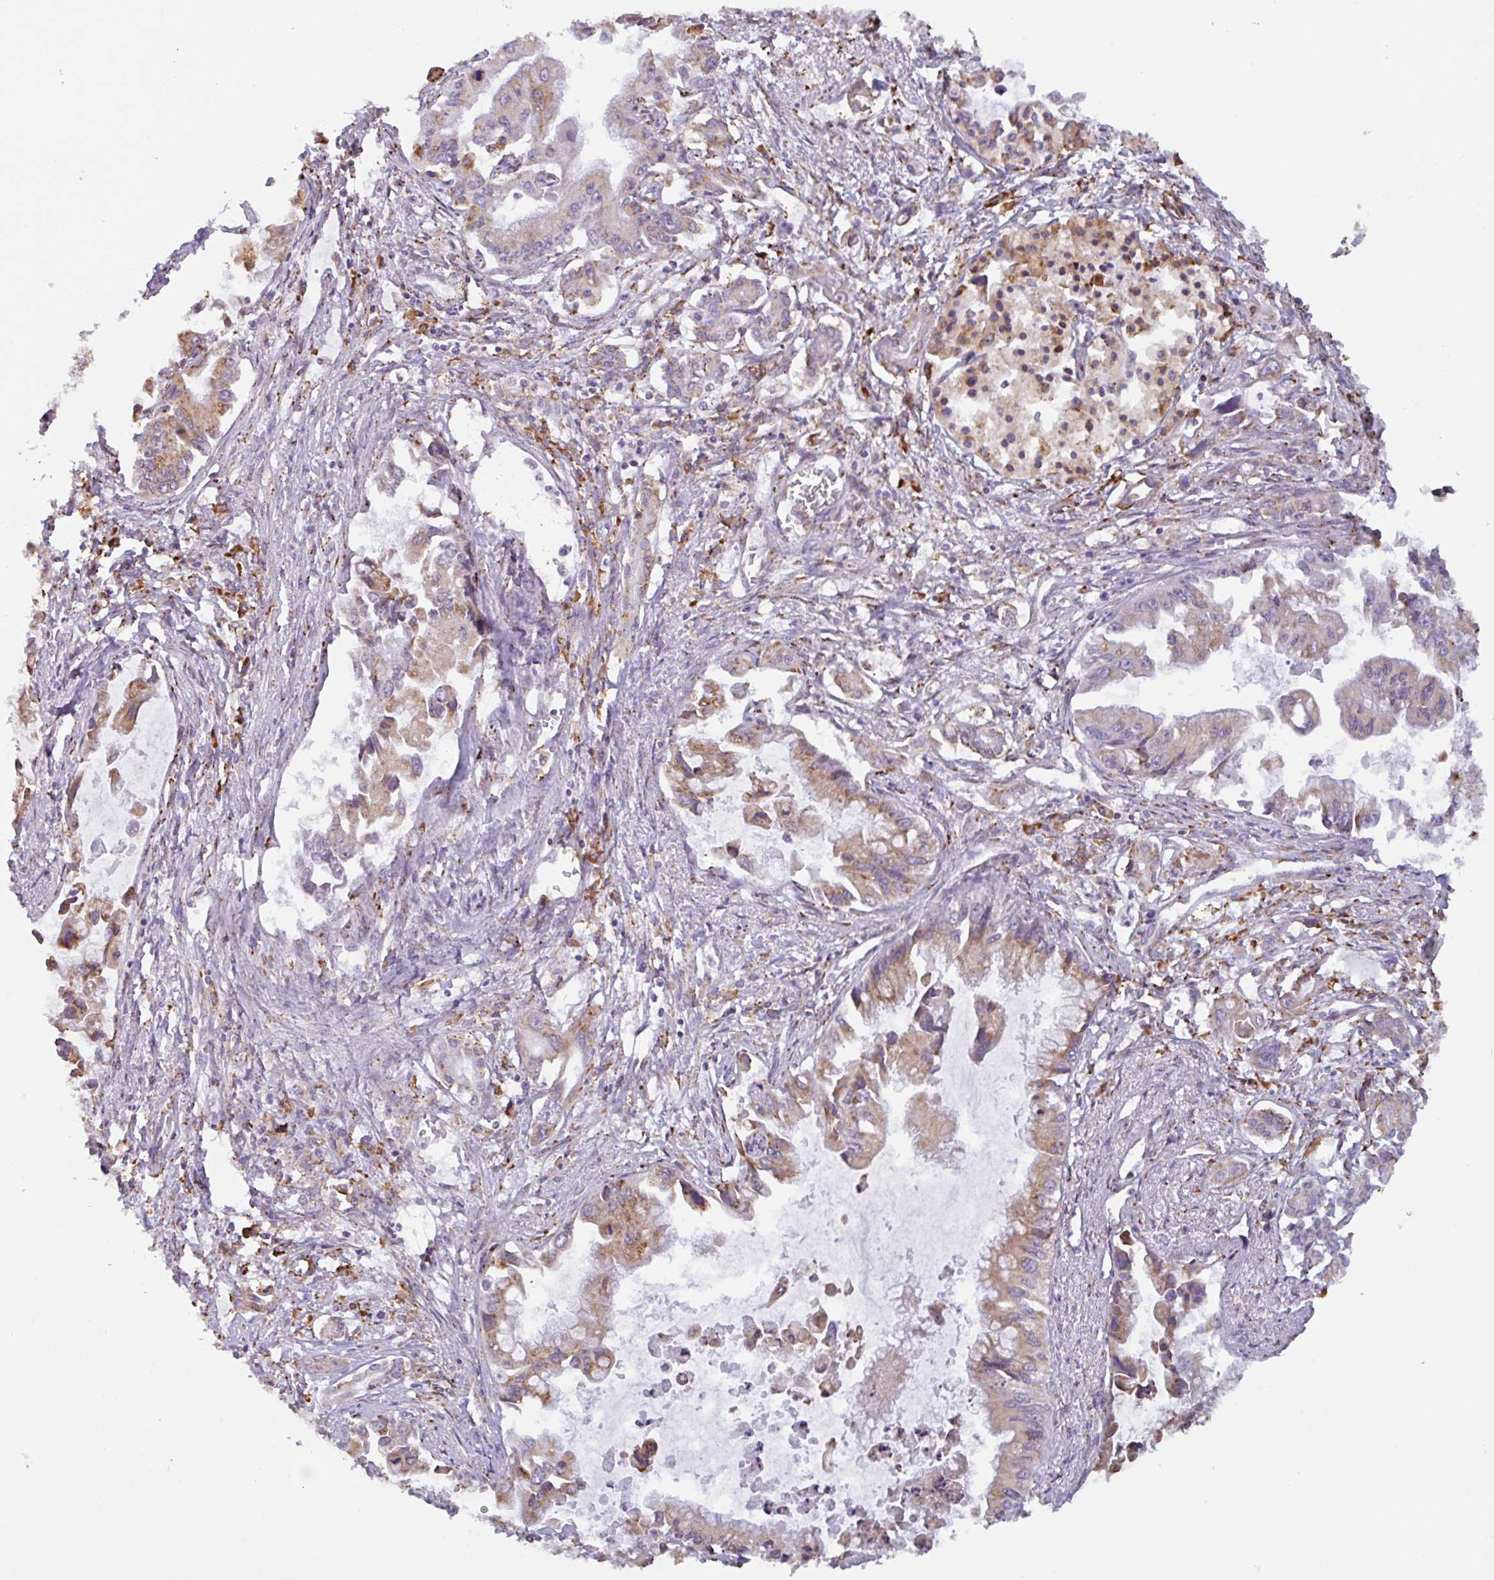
{"staining": {"intensity": "weak", "quantity": ">75%", "location": "cytoplasmic/membranous"}, "tissue": "pancreatic cancer", "cell_type": "Tumor cells", "image_type": "cancer", "snomed": [{"axis": "morphology", "description": "Adenocarcinoma, NOS"}, {"axis": "topography", "description": "Pancreas"}], "caption": "This photomicrograph displays immunohistochemistry staining of pancreatic cancer, with low weak cytoplasmic/membranous expression in about >75% of tumor cells.", "gene": "DOK4", "patient": {"sex": "male", "age": 84}}